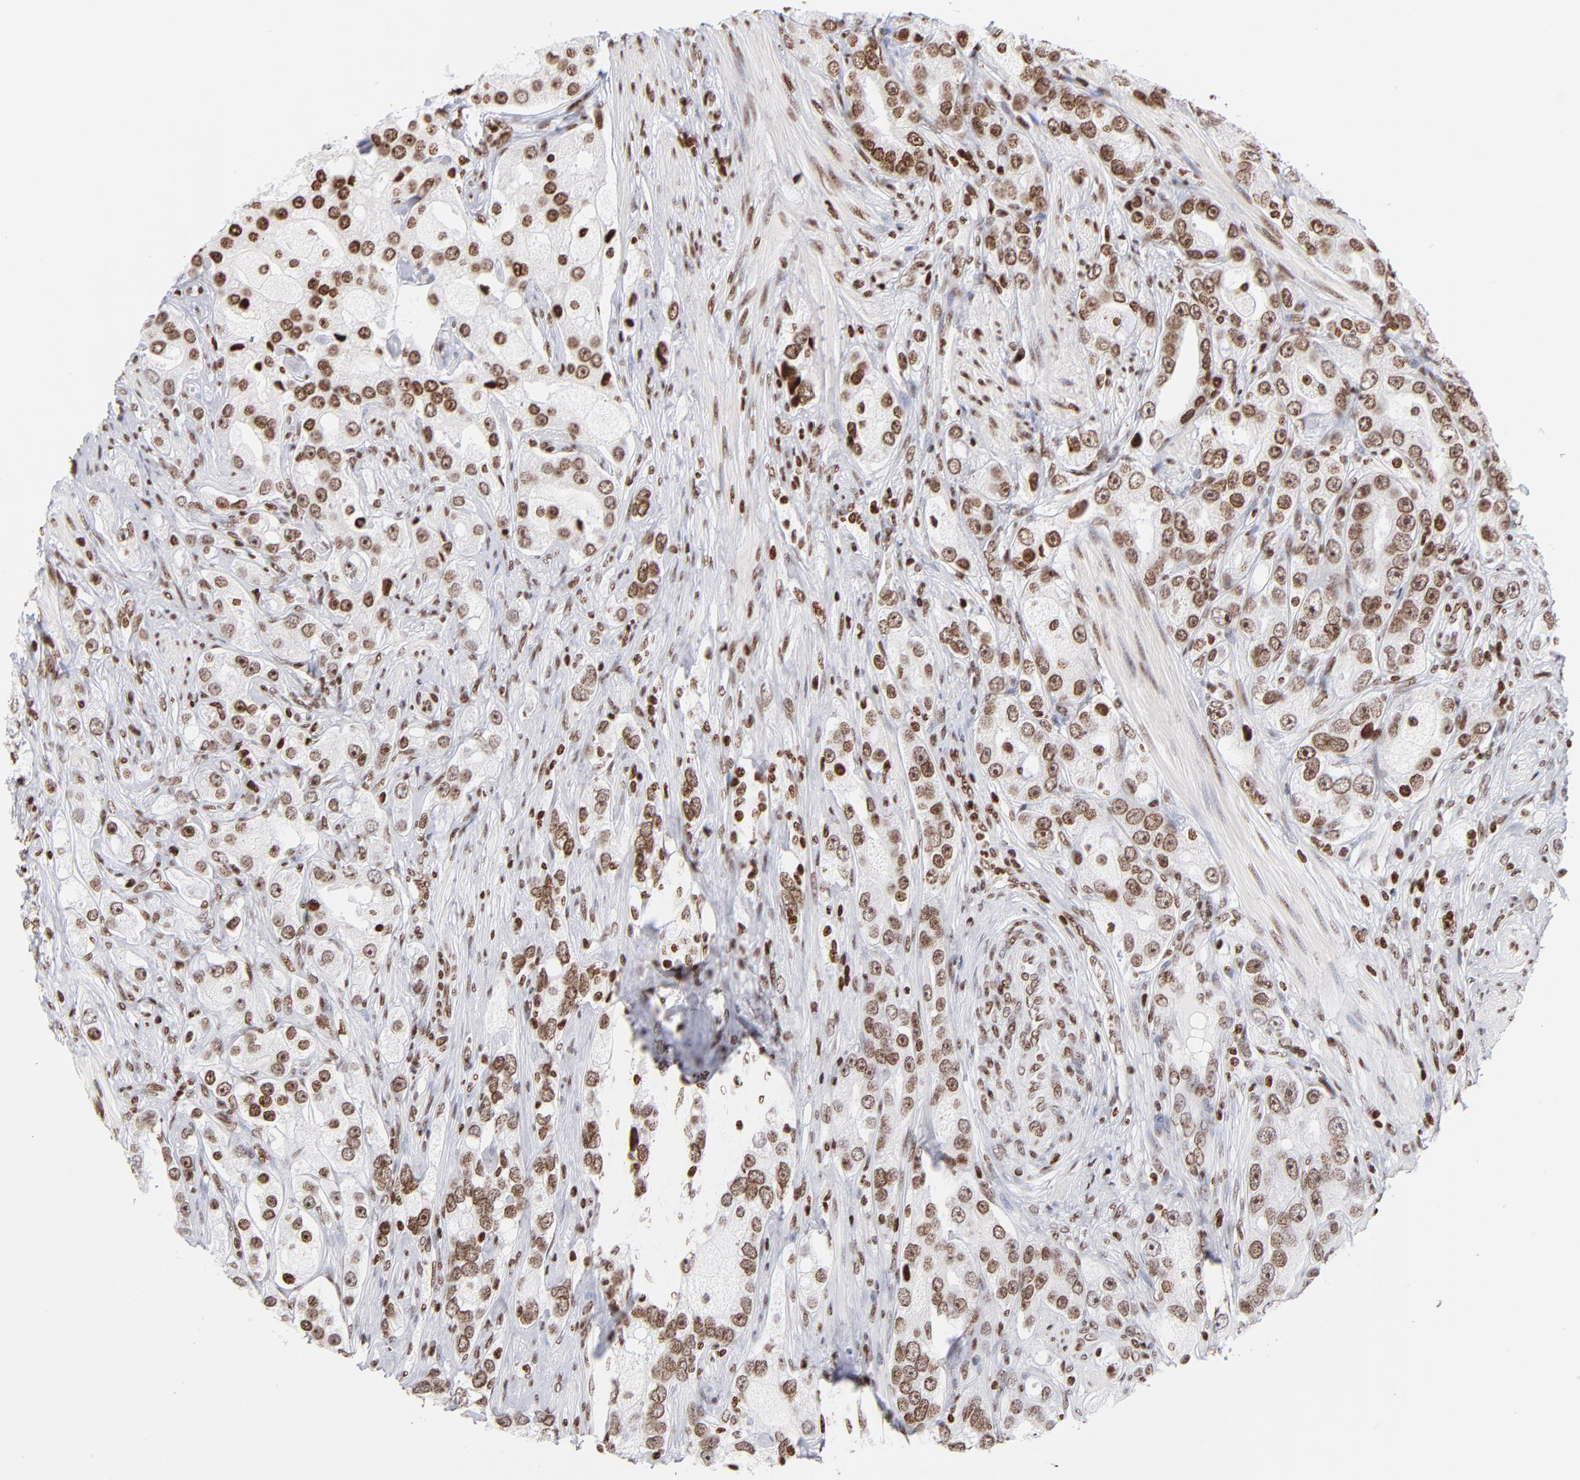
{"staining": {"intensity": "moderate", "quantity": ">75%", "location": "nuclear"}, "tissue": "prostate cancer", "cell_type": "Tumor cells", "image_type": "cancer", "snomed": [{"axis": "morphology", "description": "Adenocarcinoma, High grade"}, {"axis": "topography", "description": "Prostate"}], "caption": "Prostate adenocarcinoma (high-grade) tissue displays moderate nuclear expression in about >75% of tumor cells, visualized by immunohistochemistry. The staining was performed using DAB (3,3'-diaminobenzidine) to visualize the protein expression in brown, while the nuclei were stained in blue with hematoxylin (Magnification: 20x).", "gene": "RTL4", "patient": {"sex": "male", "age": 63}}